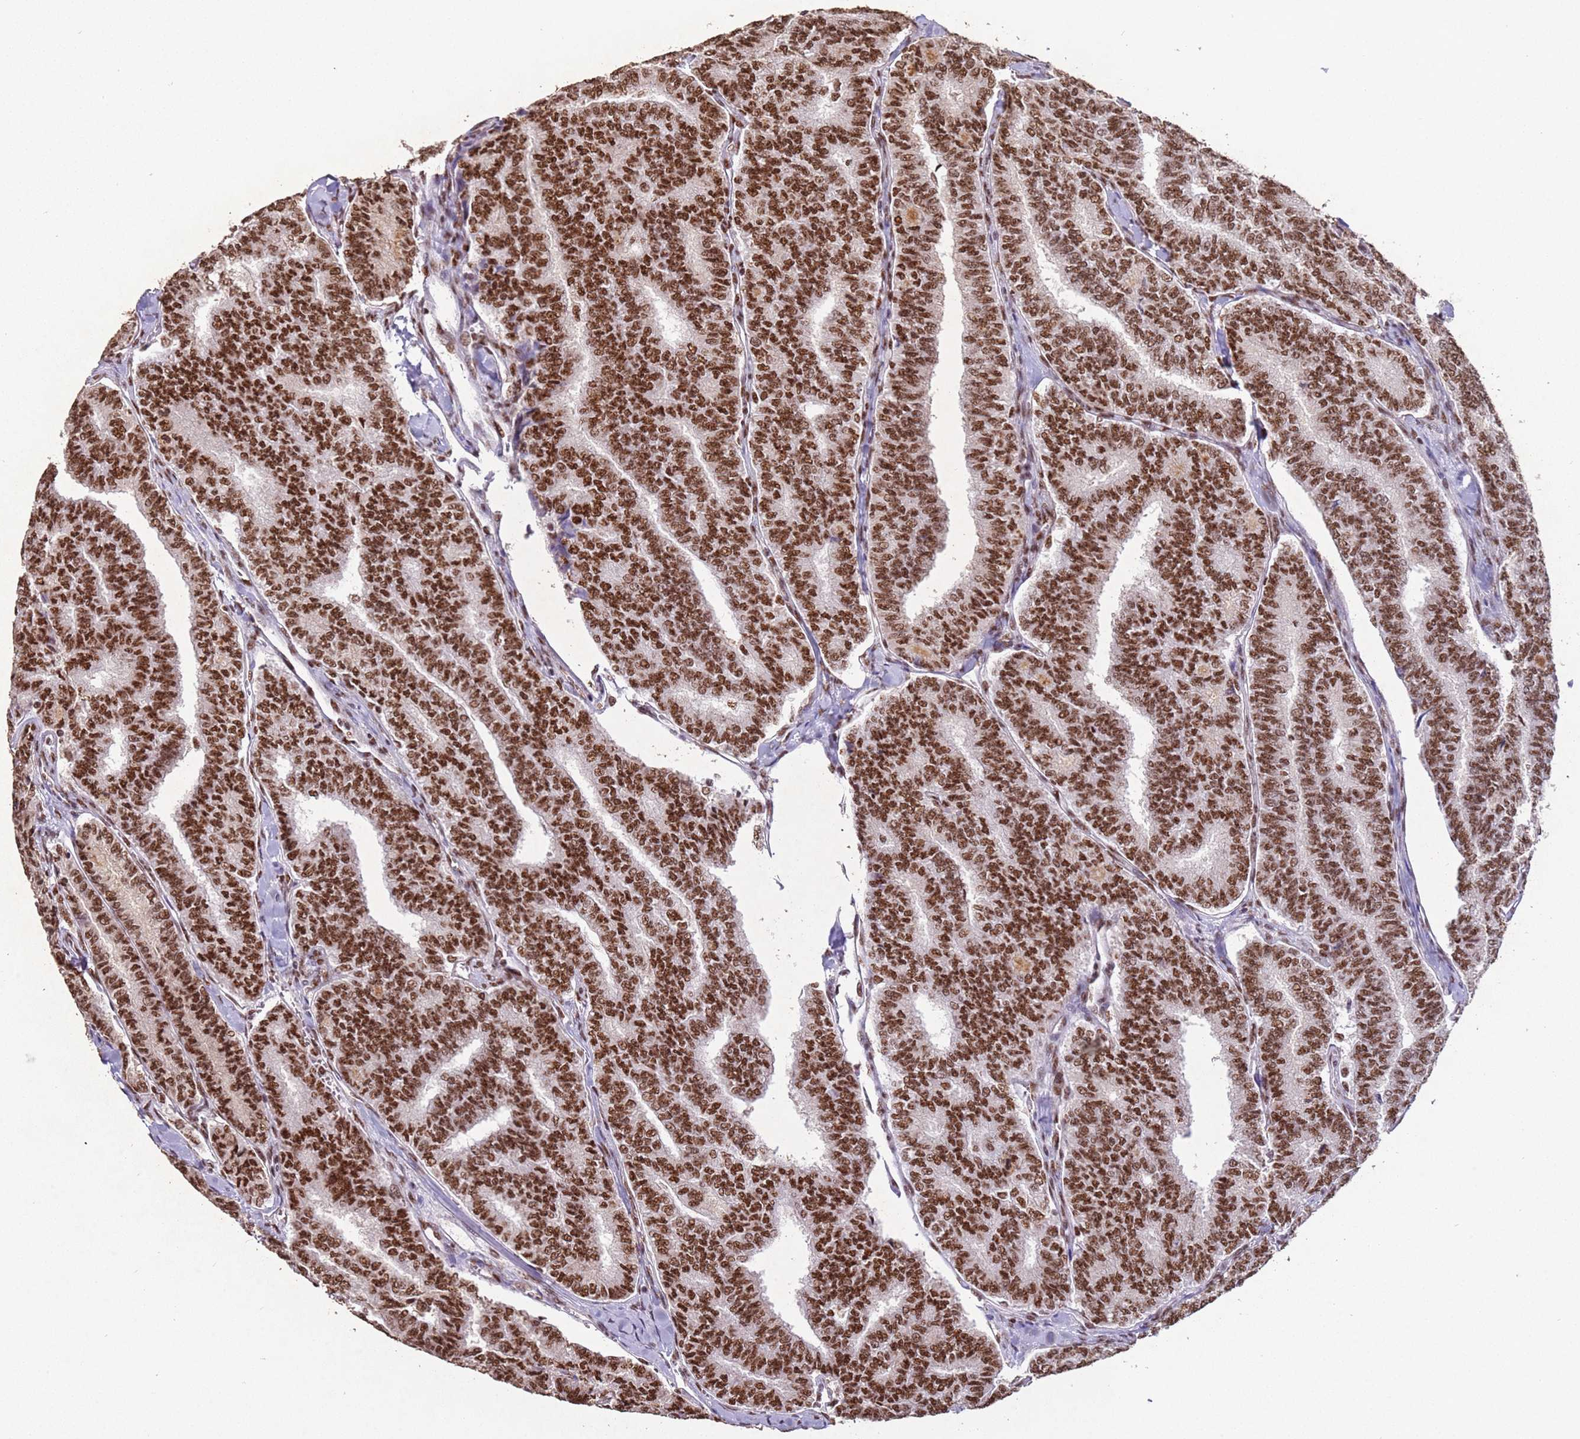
{"staining": {"intensity": "strong", "quantity": ">75%", "location": "nuclear"}, "tissue": "thyroid cancer", "cell_type": "Tumor cells", "image_type": "cancer", "snomed": [{"axis": "morphology", "description": "Papillary adenocarcinoma, NOS"}, {"axis": "topography", "description": "Thyroid gland"}], "caption": "Immunohistochemical staining of human papillary adenocarcinoma (thyroid) demonstrates strong nuclear protein positivity in about >75% of tumor cells.", "gene": "ESF1", "patient": {"sex": "female", "age": 35}}